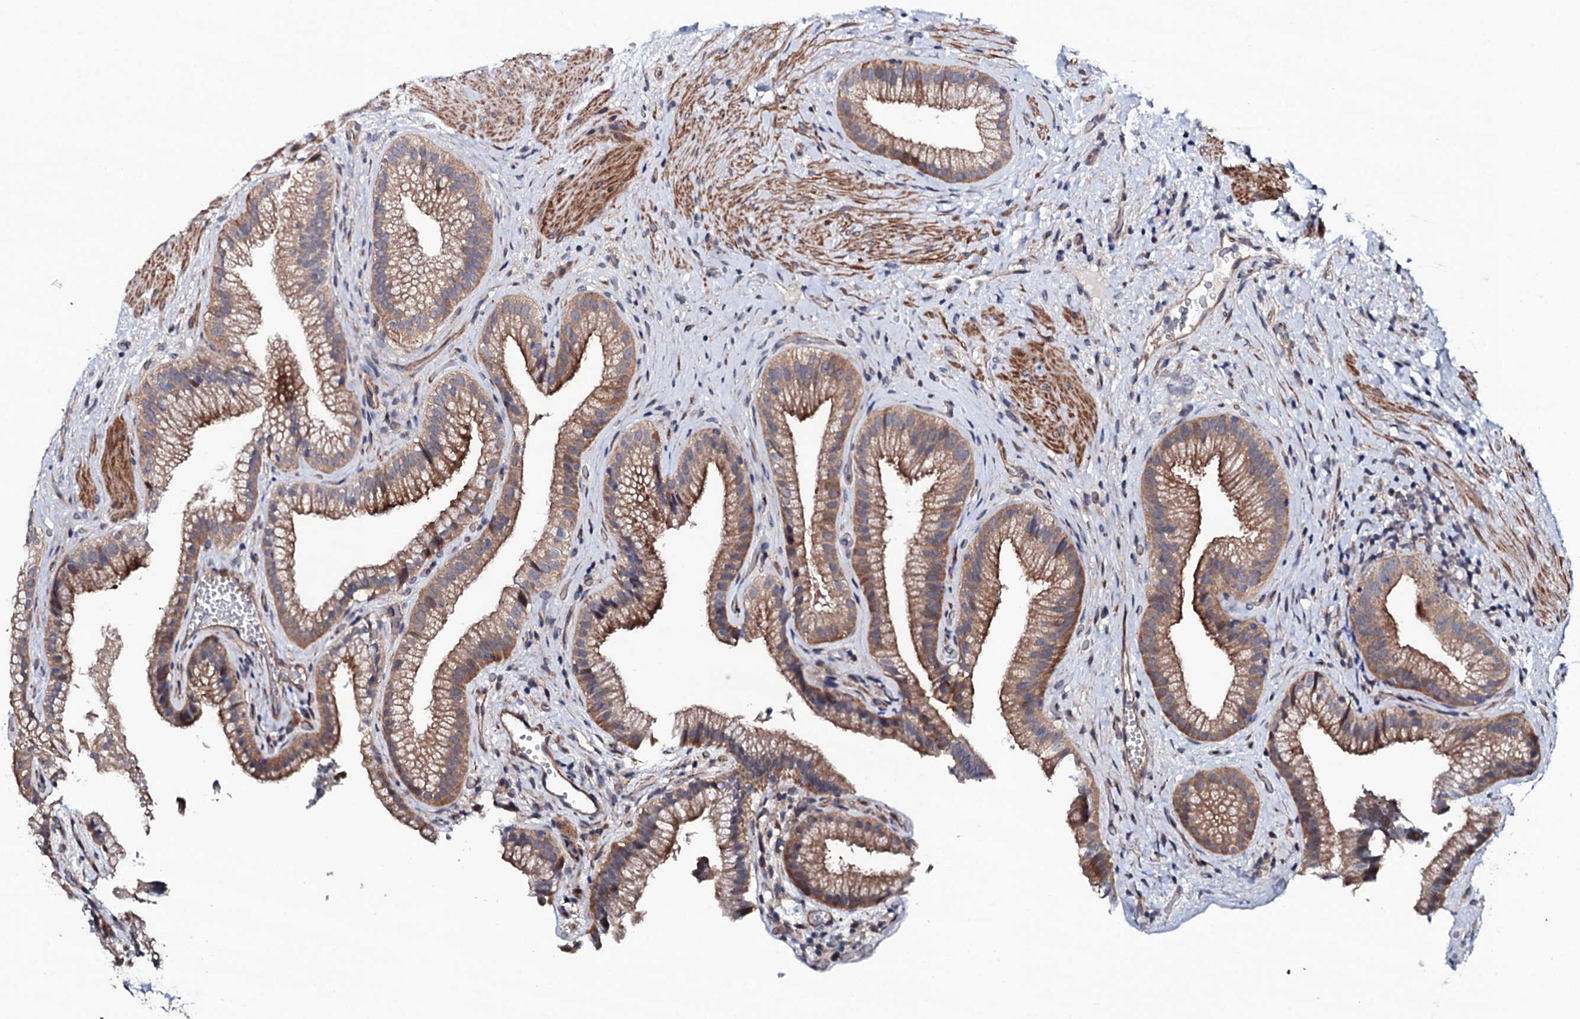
{"staining": {"intensity": "moderate", "quantity": ">75%", "location": "cytoplasmic/membranous"}, "tissue": "gallbladder", "cell_type": "Glandular cells", "image_type": "normal", "snomed": [{"axis": "morphology", "description": "Normal tissue, NOS"}, {"axis": "morphology", "description": "Inflammation, NOS"}, {"axis": "topography", "description": "Gallbladder"}], "caption": "Benign gallbladder displays moderate cytoplasmic/membranous staining in about >75% of glandular cells.", "gene": "CIAO2A", "patient": {"sex": "male", "age": 51}}